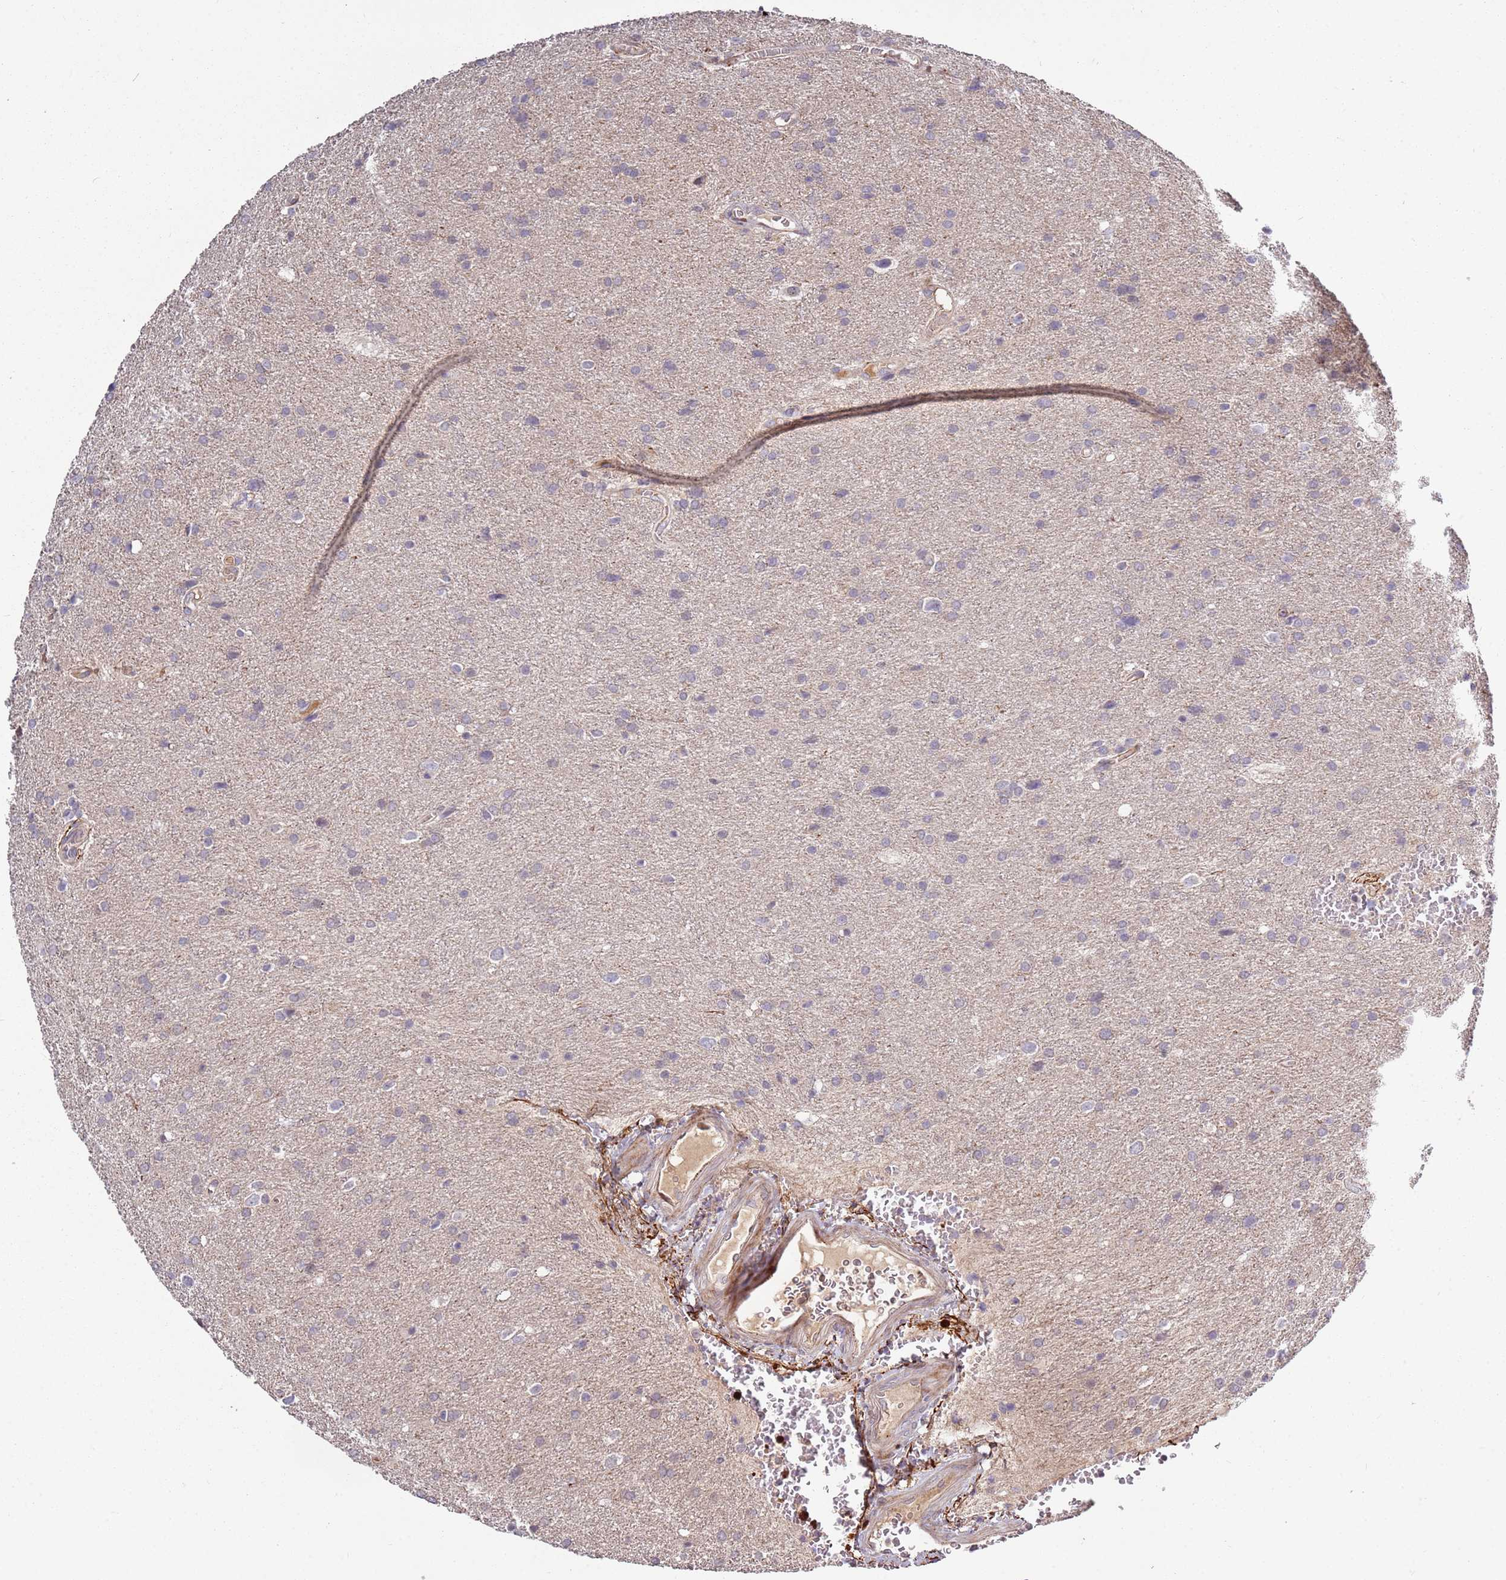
{"staining": {"intensity": "negative", "quantity": "none", "location": "none"}, "tissue": "glioma", "cell_type": "Tumor cells", "image_type": "cancer", "snomed": [{"axis": "morphology", "description": "Glioma, malignant, Low grade"}, {"axis": "topography", "description": "Brain"}], "caption": "Immunohistochemistry of human glioma reveals no staining in tumor cells.", "gene": "RHBDL1", "patient": {"sex": "female", "age": 32}}